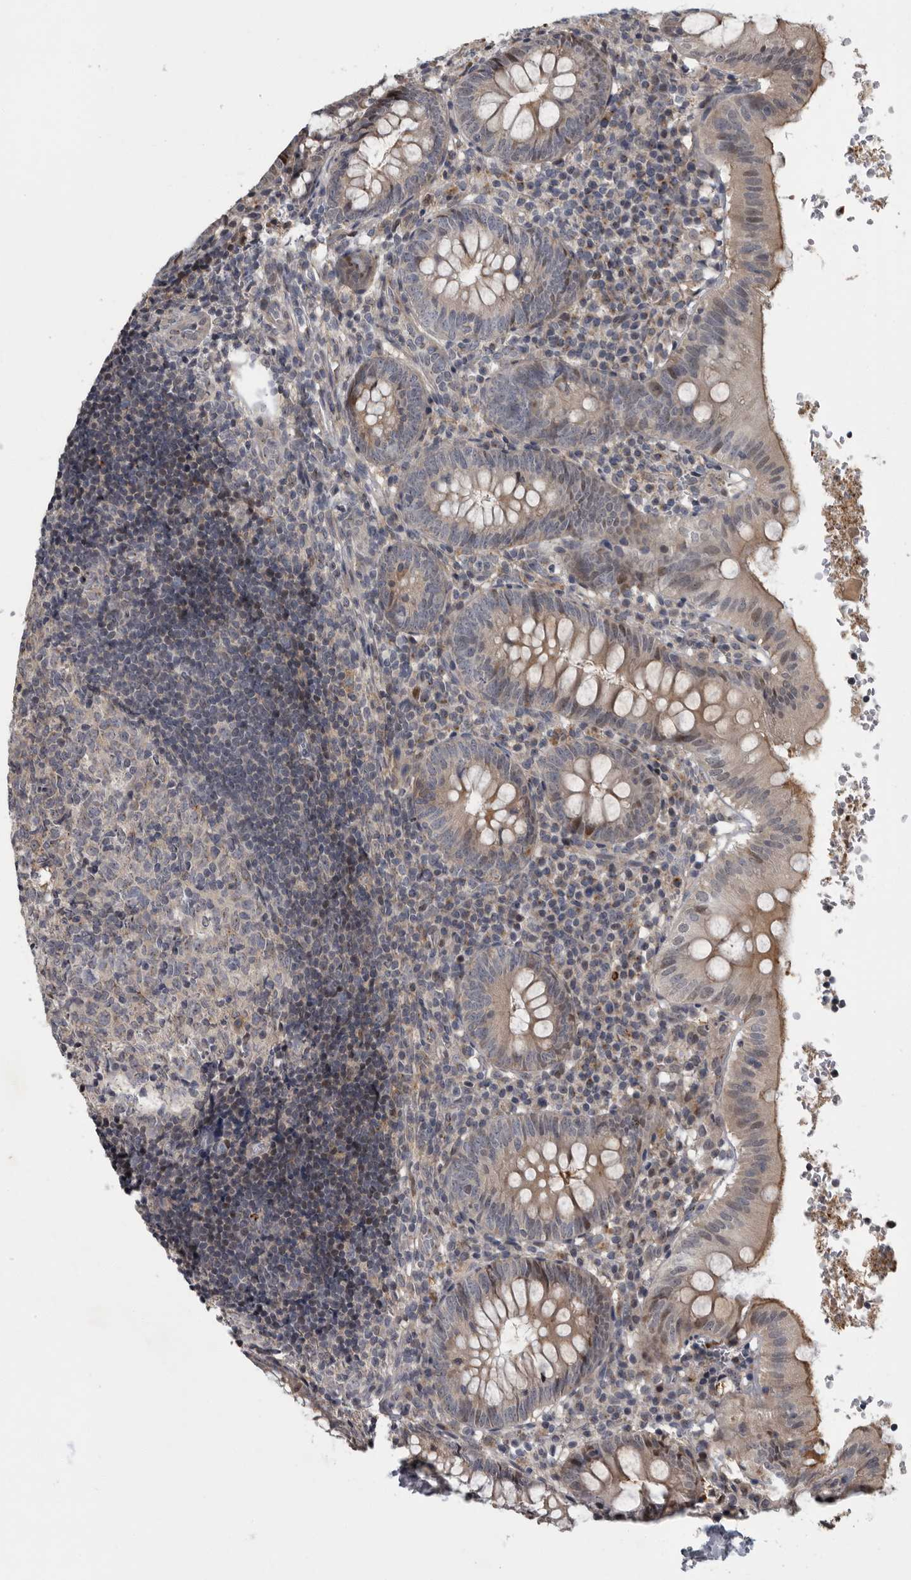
{"staining": {"intensity": "weak", "quantity": "<25%", "location": "cytoplasmic/membranous"}, "tissue": "appendix", "cell_type": "Glandular cells", "image_type": "normal", "snomed": [{"axis": "morphology", "description": "Normal tissue, NOS"}, {"axis": "topography", "description": "Appendix"}], "caption": "Photomicrograph shows no significant protein staining in glandular cells of benign appendix. (DAB (3,3'-diaminobenzidine) immunohistochemistry, high magnification).", "gene": "PDE7A", "patient": {"sex": "male", "age": 8}}